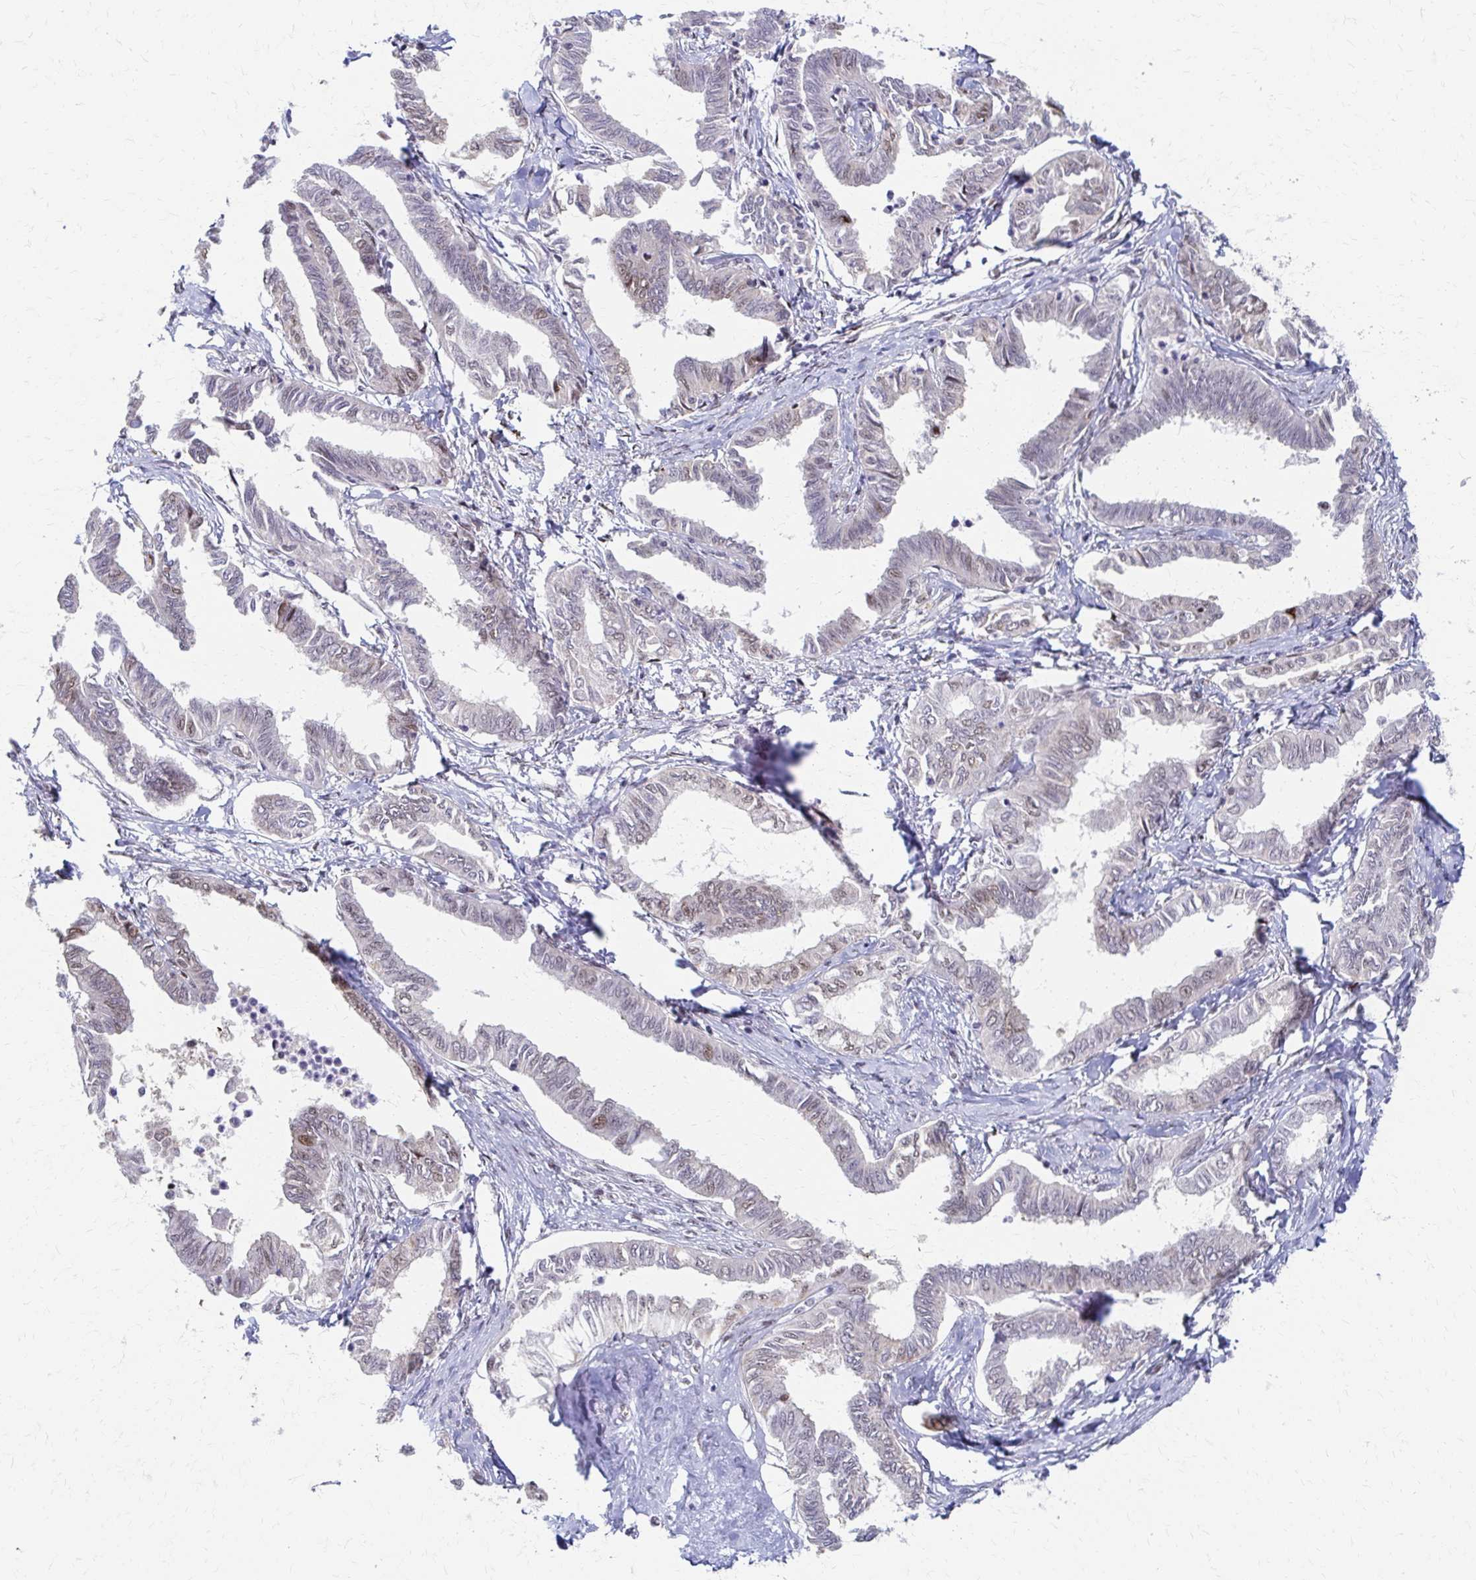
{"staining": {"intensity": "weak", "quantity": "25%-75%", "location": "nuclear"}, "tissue": "ovarian cancer", "cell_type": "Tumor cells", "image_type": "cancer", "snomed": [{"axis": "morphology", "description": "Carcinoma, endometroid"}, {"axis": "topography", "description": "Ovary"}], "caption": "Immunohistochemistry staining of ovarian endometroid carcinoma, which reveals low levels of weak nuclear expression in about 25%-75% of tumor cells indicating weak nuclear protein staining. The staining was performed using DAB (brown) for protein detection and nuclei were counterstained in hematoxylin (blue).", "gene": "PSMD7", "patient": {"sex": "female", "age": 70}}